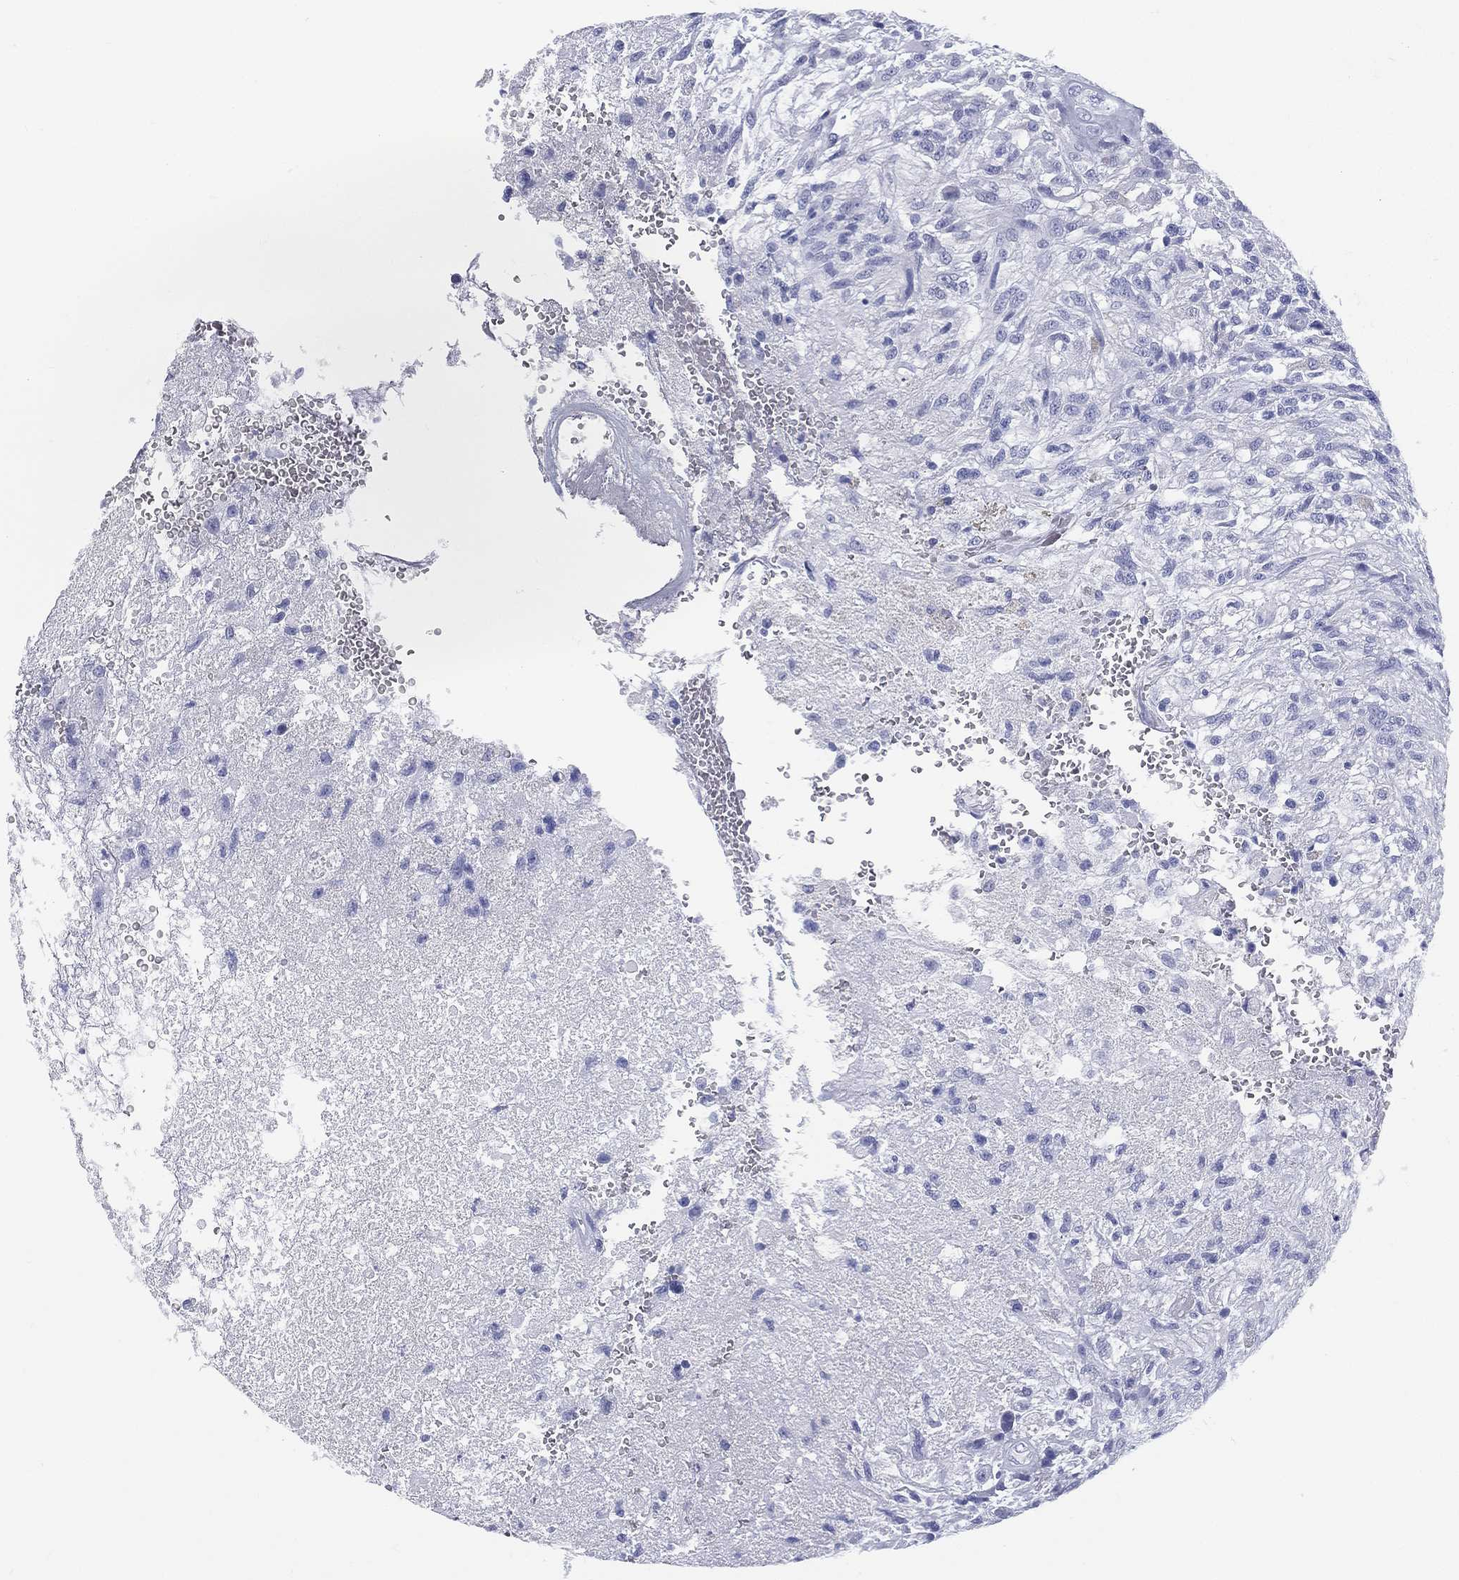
{"staining": {"intensity": "negative", "quantity": "none", "location": "none"}, "tissue": "glioma", "cell_type": "Tumor cells", "image_type": "cancer", "snomed": [{"axis": "morphology", "description": "Glioma, malignant, High grade"}, {"axis": "topography", "description": "Brain"}], "caption": "Immunohistochemistry image of human glioma stained for a protein (brown), which reveals no positivity in tumor cells.", "gene": "ETNPPL", "patient": {"sex": "male", "age": 56}}